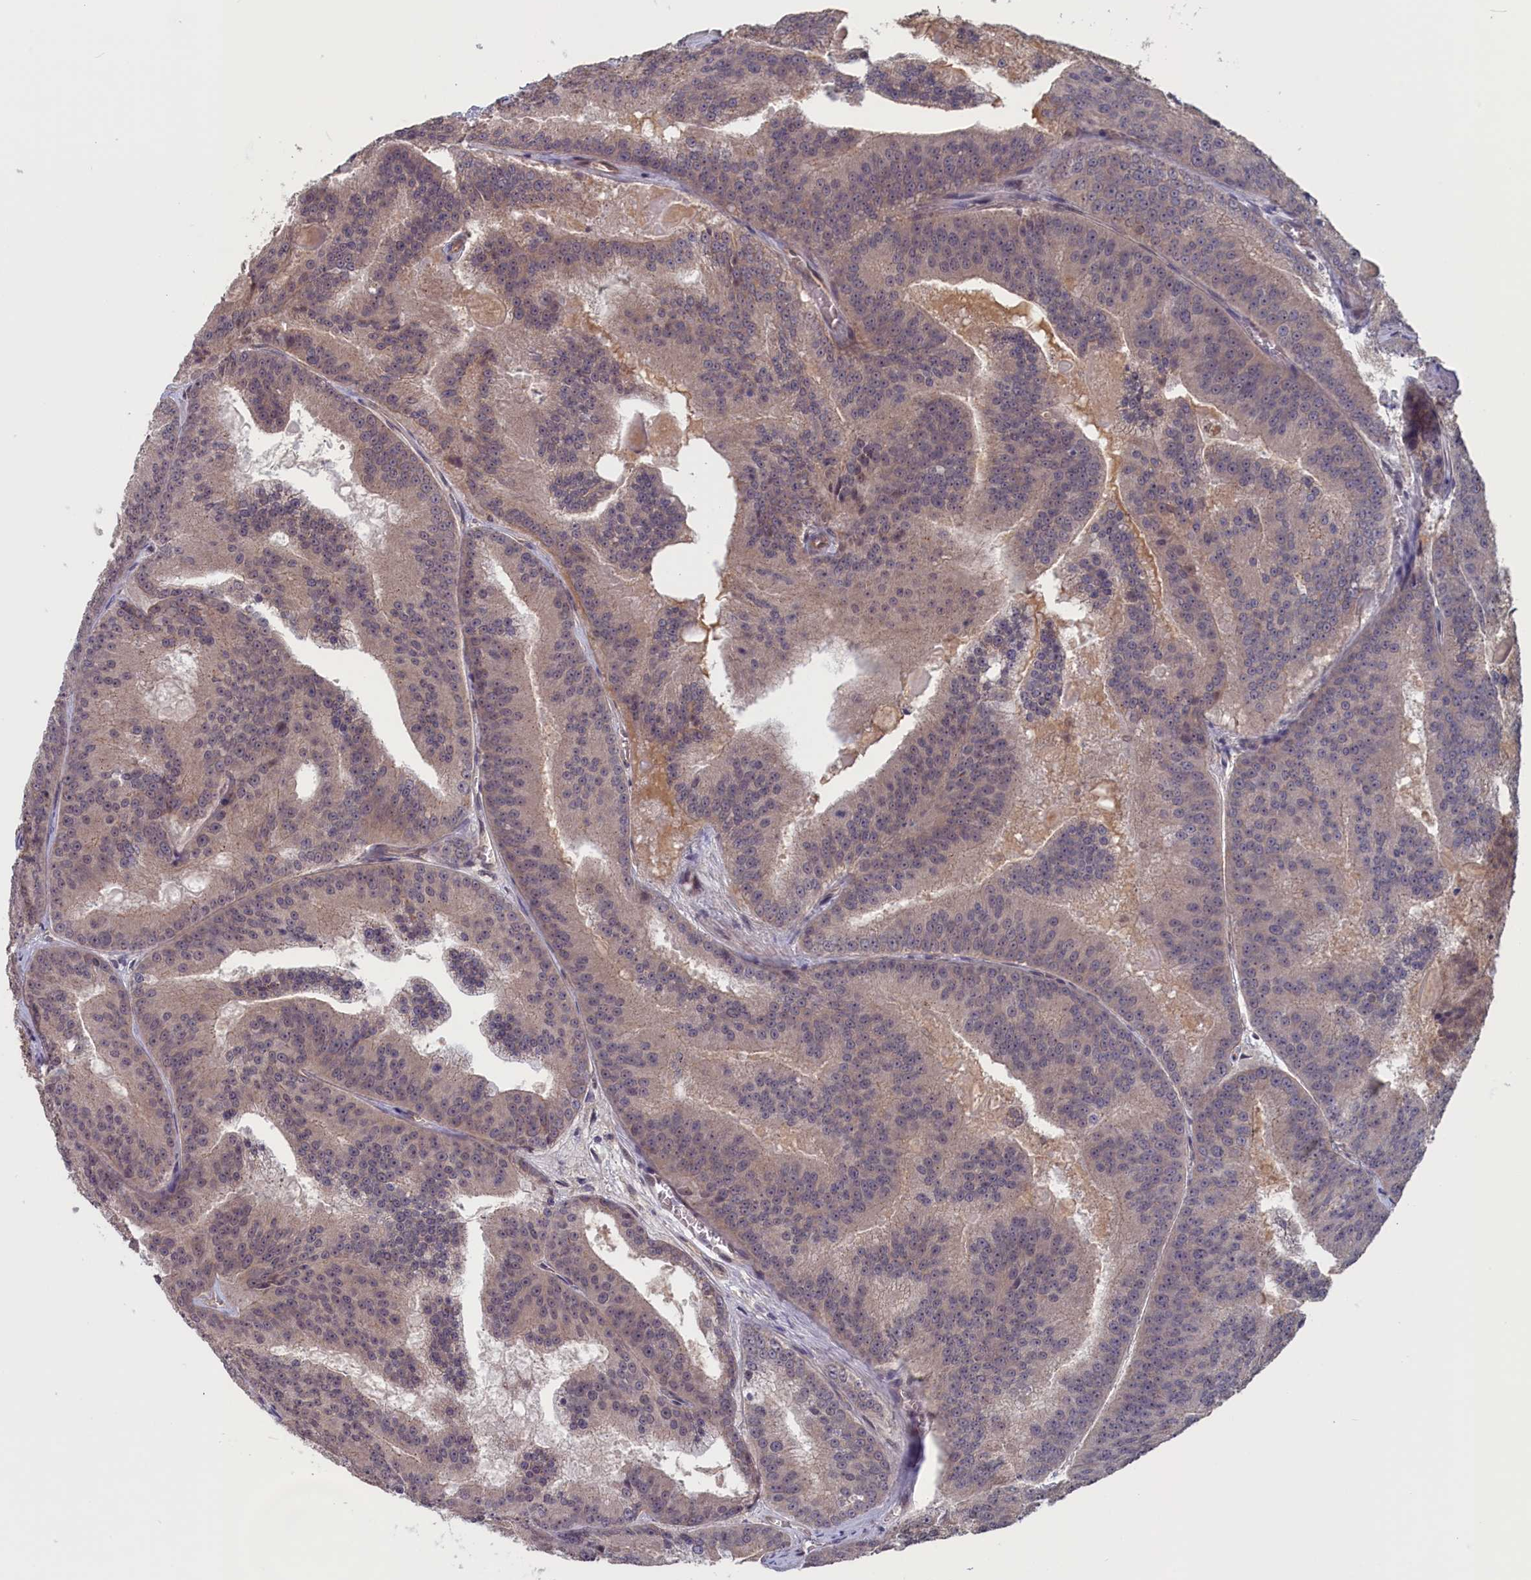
{"staining": {"intensity": "moderate", "quantity": "<25%", "location": "nuclear"}, "tissue": "prostate cancer", "cell_type": "Tumor cells", "image_type": "cancer", "snomed": [{"axis": "morphology", "description": "Adenocarcinoma, High grade"}, {"axis": "topography", "description": "Prostate"}], "caption": "The micrograph demonstrates immunohistochemical staining of prostate cancer (high-grade adenocarcinoma). There is moderate nuclear staining is seen in approximately <25% of tumor cells. (Brightfield microscopy of DAB IHC at high magnification).", "gene": "PLP2", "patient": {"sex": "male", "age": 61}}